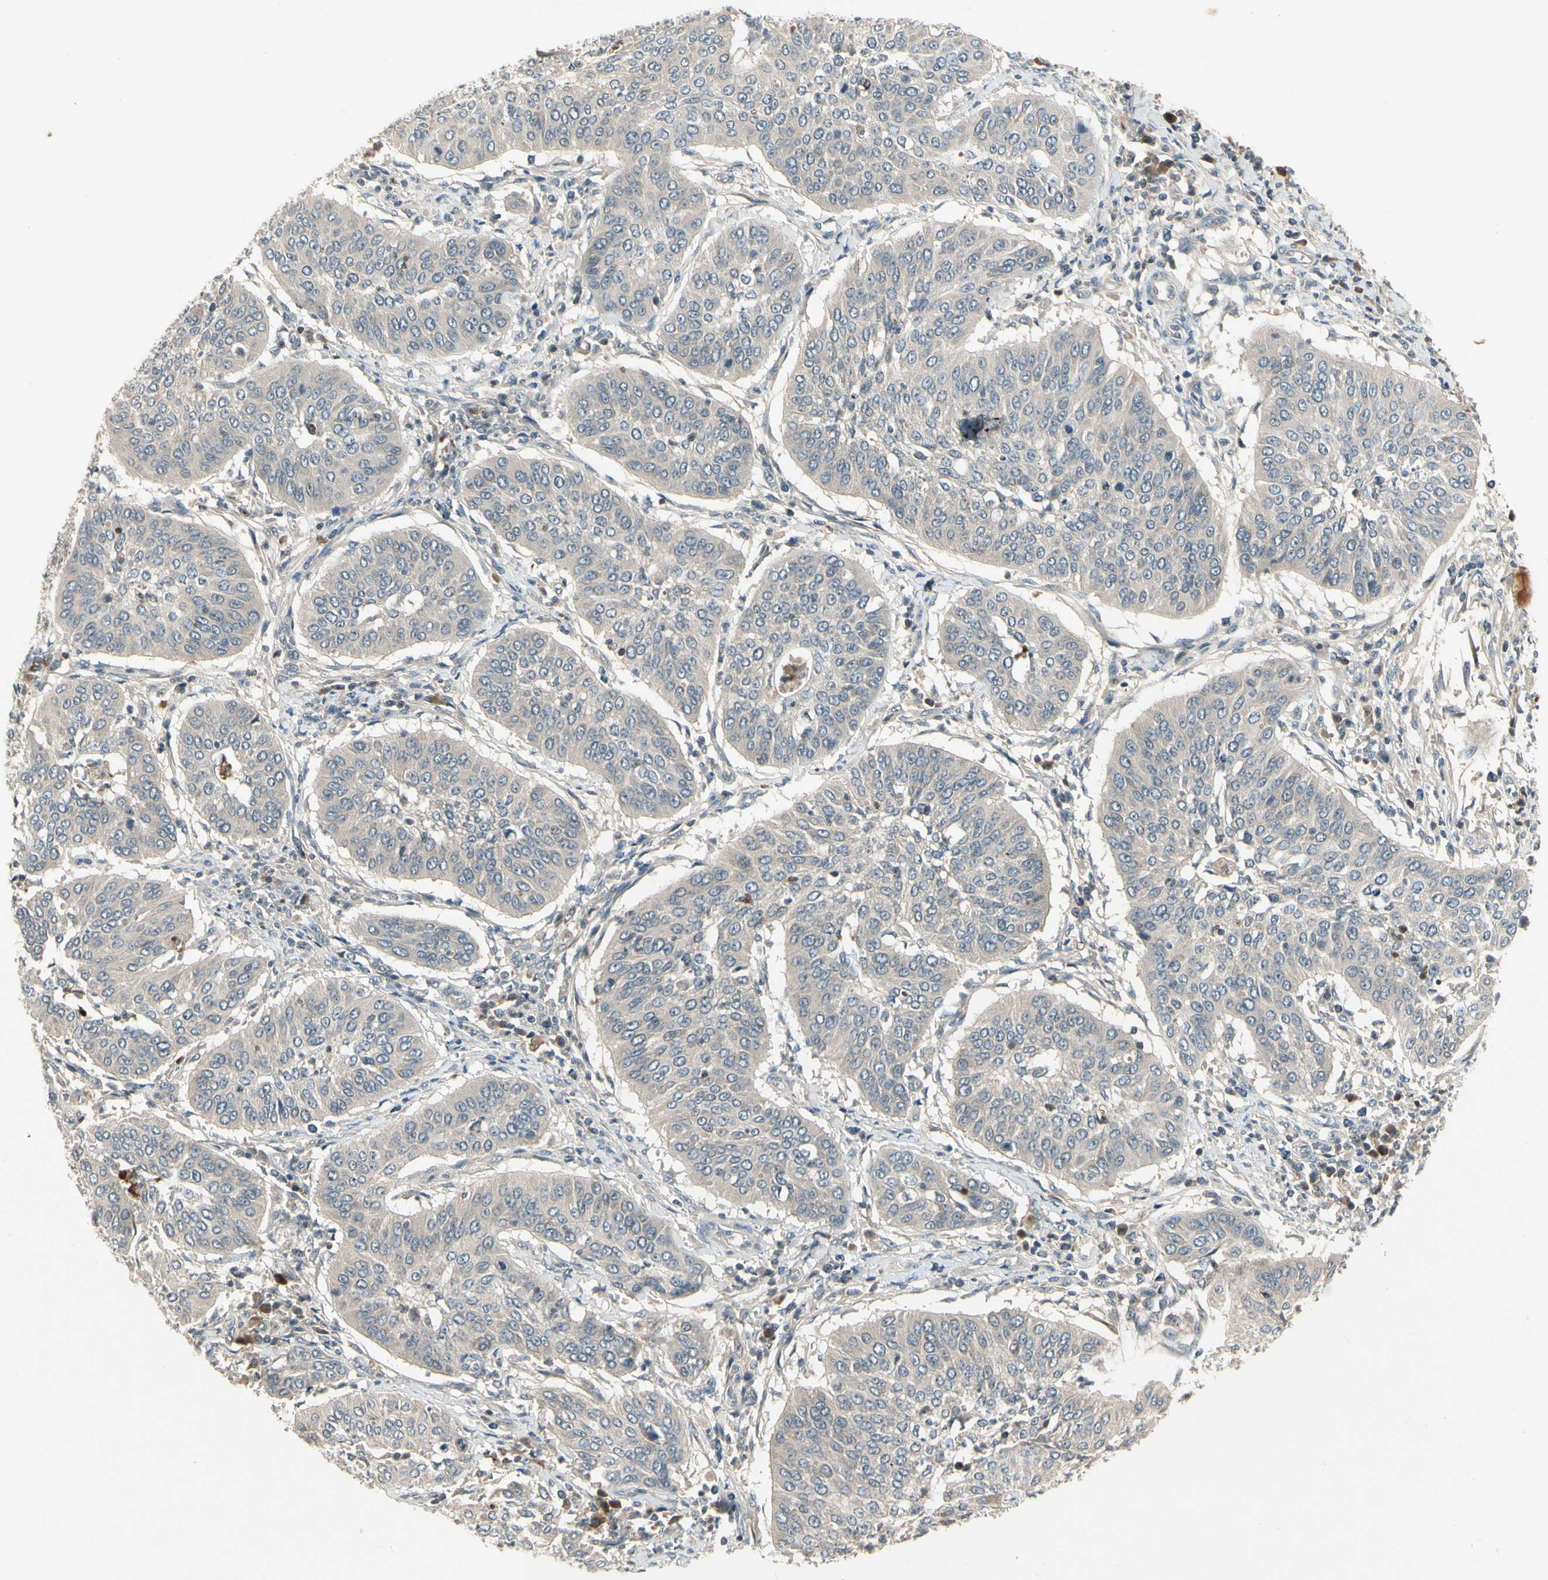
{"staining": {"intensity": "weak", "quantity": ">75%", "location": "cytoplasmic/membranous"}, "tissue": "cervical cancer", "cell_type": "Tumor cells", "image_type": "cancer", "snomed": [{"axis": "morphology", "description": "Normal tissue, NOS"}, {"axis": "morphology", "description": "Squamous cell carcinoma, NOS"}, {"axis": "topography", "description": "Cervix"}], "caption": "Cervical cancer (squamous cell carcinoma) was stained to show a protein in brown. There is low levels of weak cytoplasmic/membranous expression in about >75% of tumor cells.", "gene": "CCL4", "patient": {"sex": "female", "age": 39}}